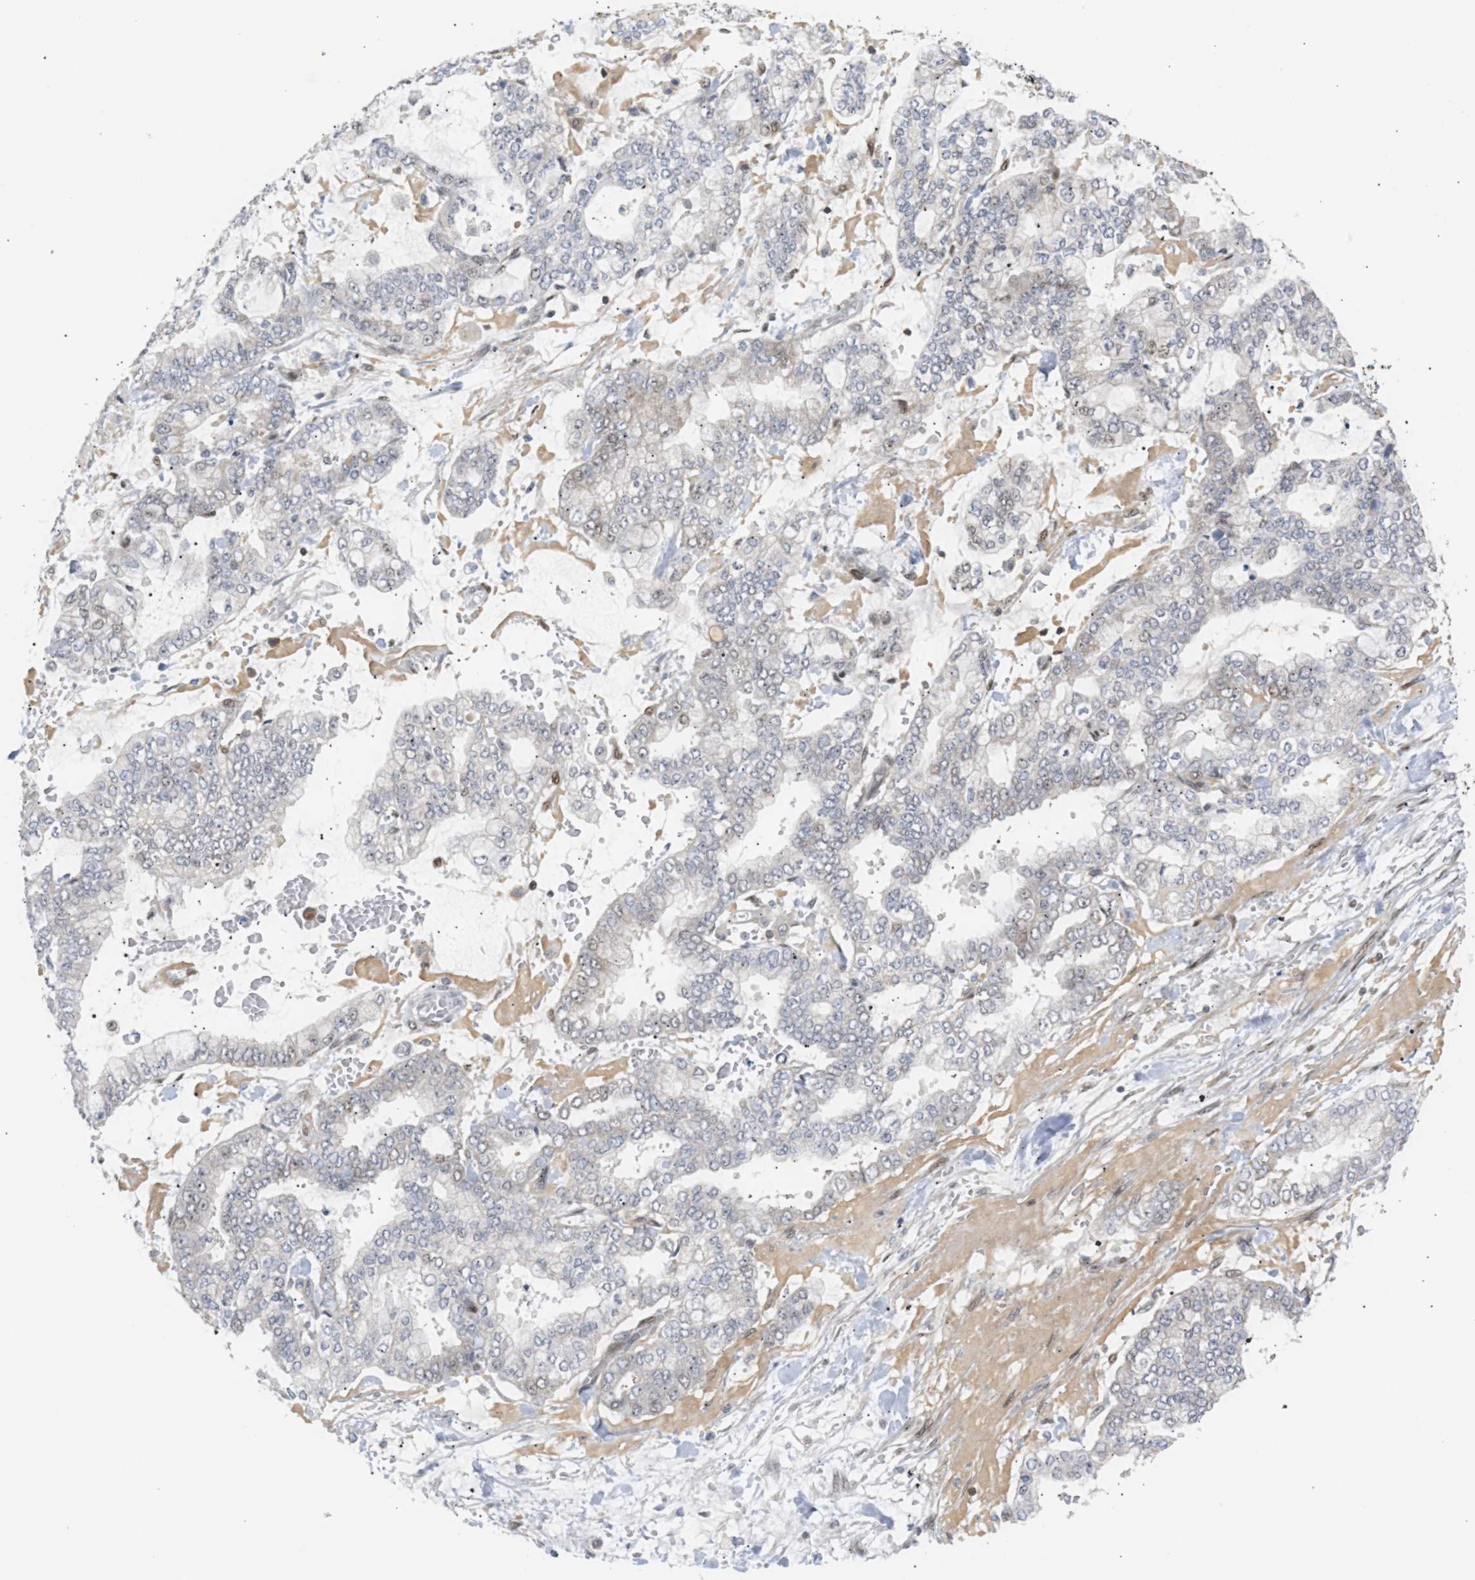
{"staining": {"intensity": "negative", "quantity": "none", "location": "none"}, "tissue": "stomach cancer", "cell_type": "Tumor cells", "image_type": "cancer", "snomed": [{"axis": "morphology", "description": "Normal tissue, NOS"}, {"axis": "morphology", "description": "Adenocarcinoma, NOS"}, {"axis": "topography", "description": "Stomach, upper"}, {"axis": "topography", "description": "Stomach"}], "caption": "Stomach cancer was stained to show a protein in brown. There is no significant positivity in tumor cells.", "gene": "SSBP2", "patient": {"sex": "male", "age": 76}}